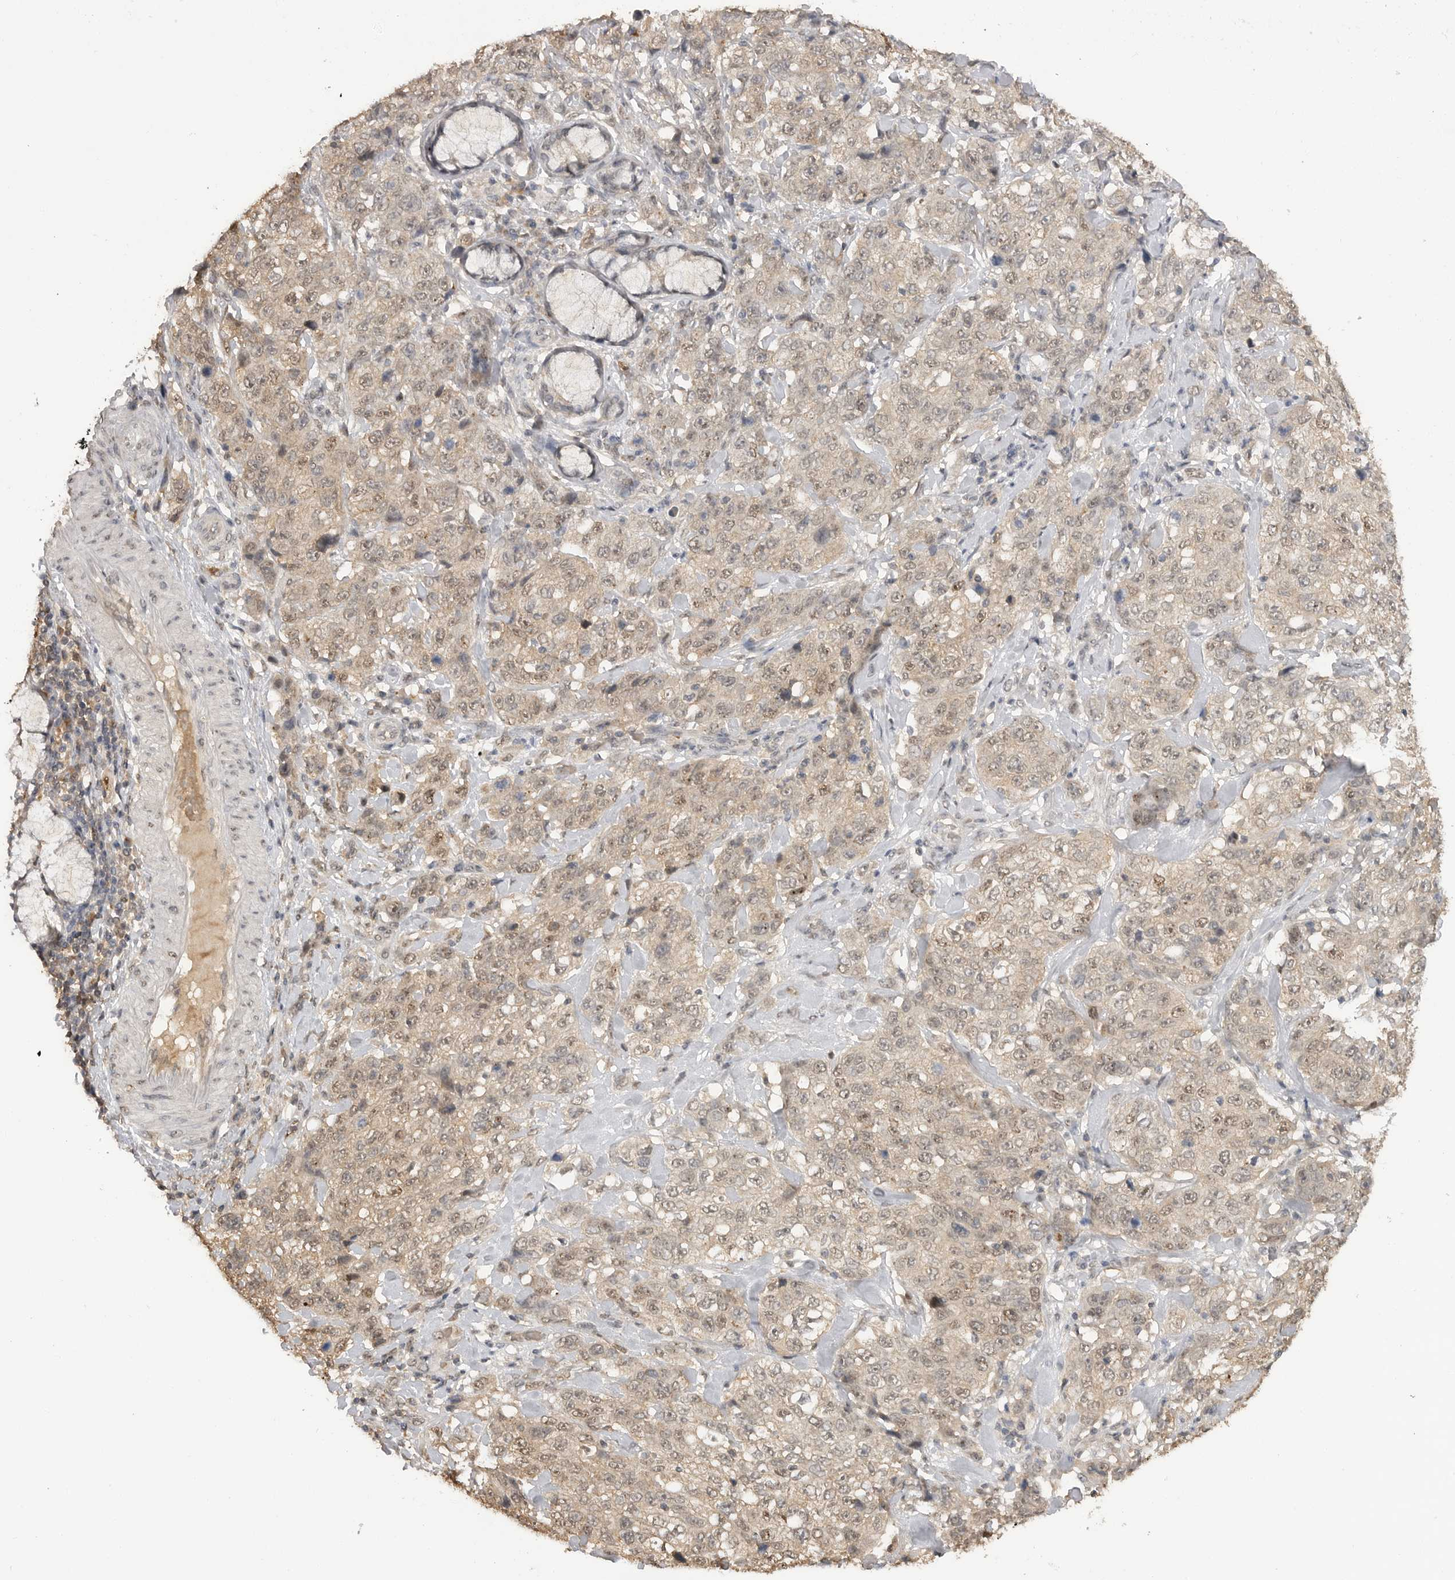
{"staining": {"intensity": "weak", "quantity": ">75%", "location": "cytoplasmic/membranous,nuclear"}, "tissue": "stomach cancer", "cell_type": "Tumor cells", "image_type": "cancer", "snomed": [{"axis": "morphology", "description": "Adenocarcinoma, NOS"}, {"axis": "topography", "description": "Stomach"}], "caption": "Protein staining shows weak cytoplasmic/membranous and nuclear expression in about >75% of tumor cells in stomach cancer.", "gene": "ASPSCR1", "patient": {"sex": "male", "age": 48}}